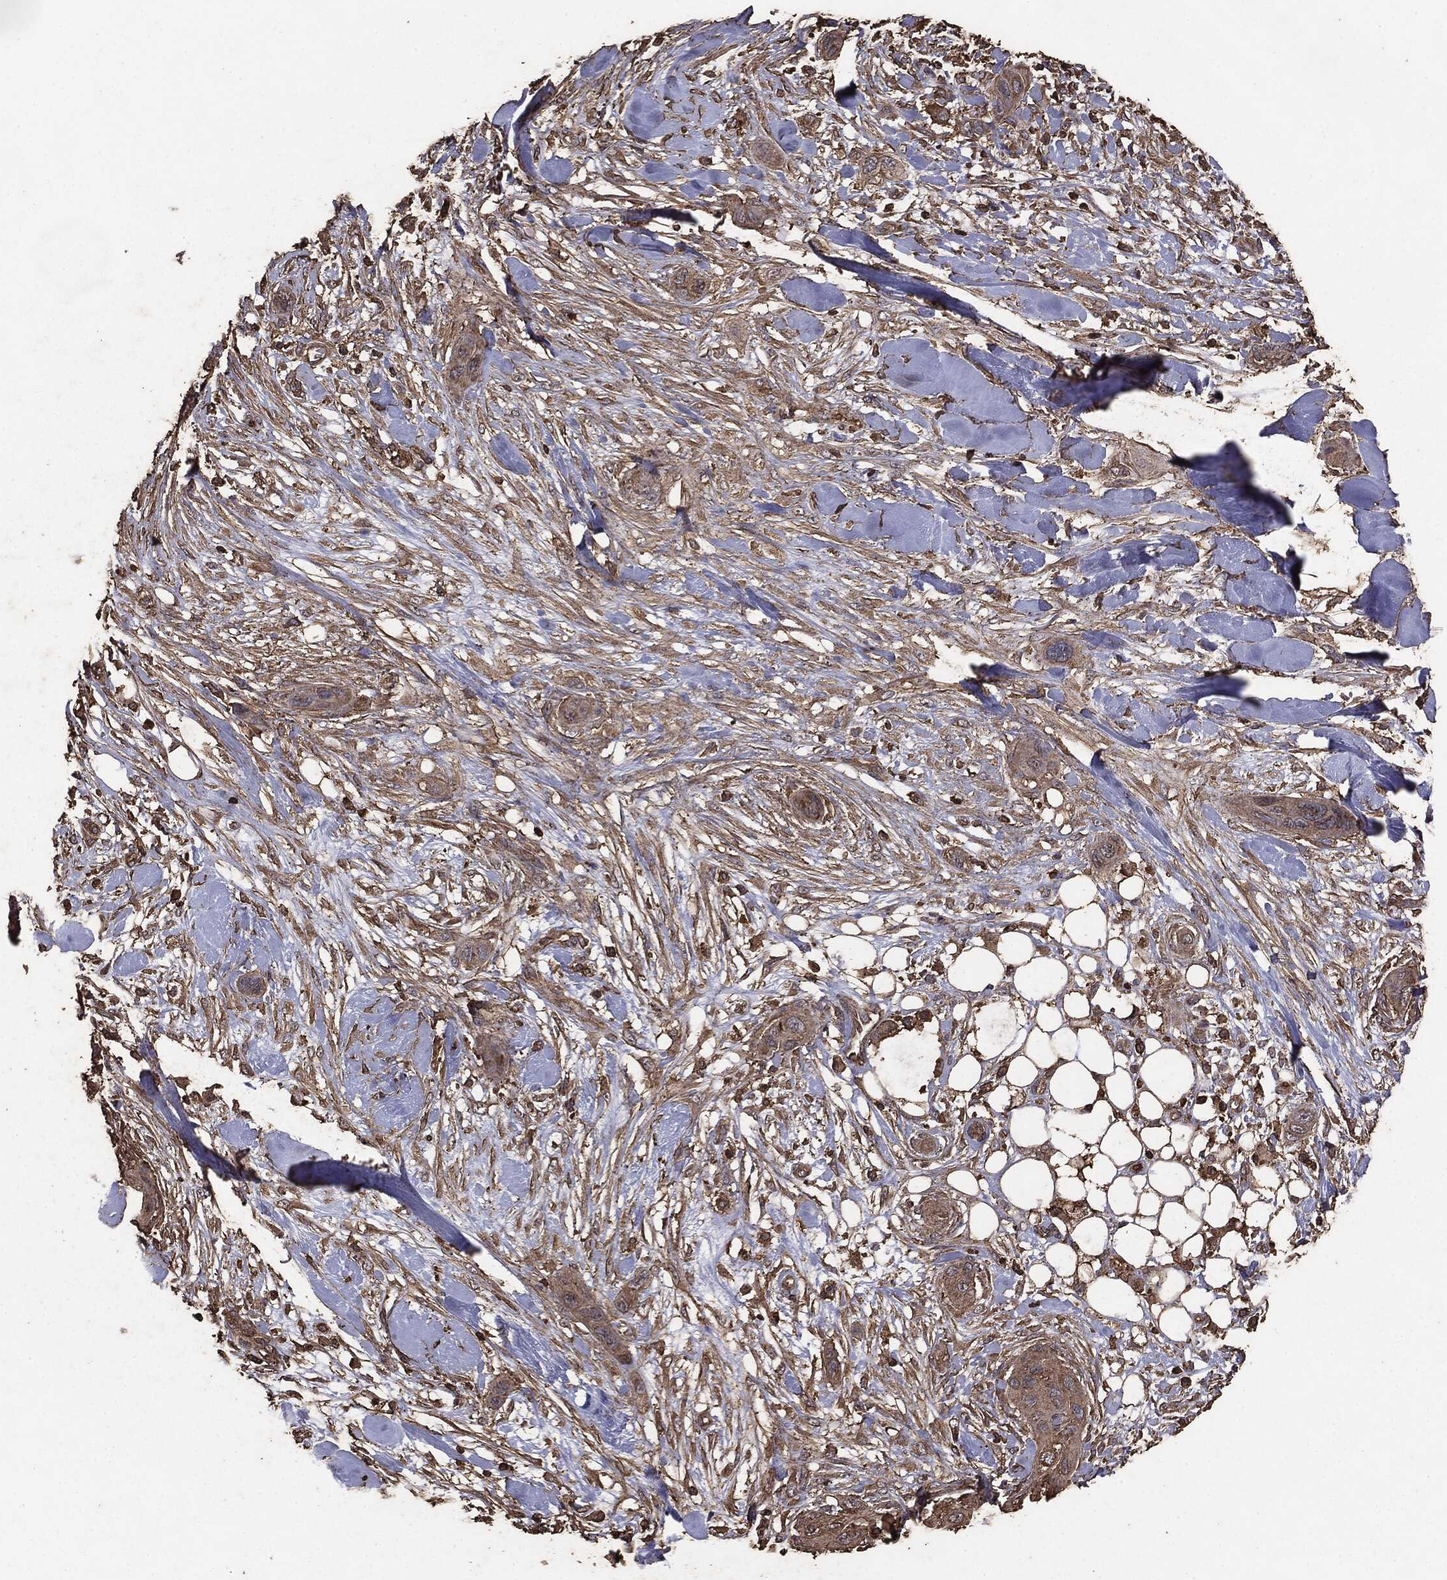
{"staining": {"intensity": "weak", "quantity": ">75%", "location": "cytoplasmic/membranous"}, "tissue": "skin cancer", "cell_type": "Tumor cells", "image_type": "cancer", "snomed": [{"axis": "morphology", "description": "Squamous cell carcinoma, NOS"}, {"axis": "topography", "description": "Skin"}], "caption": "Human skin cancer (squamous cell carcinoma) stained with a brown dye demonstrates weak cytoplasmic/membranous positive positivity in approximately >75% of tumor cells.", "gene": "MTOR", "patient": {"sex": "male", "age": 78}}